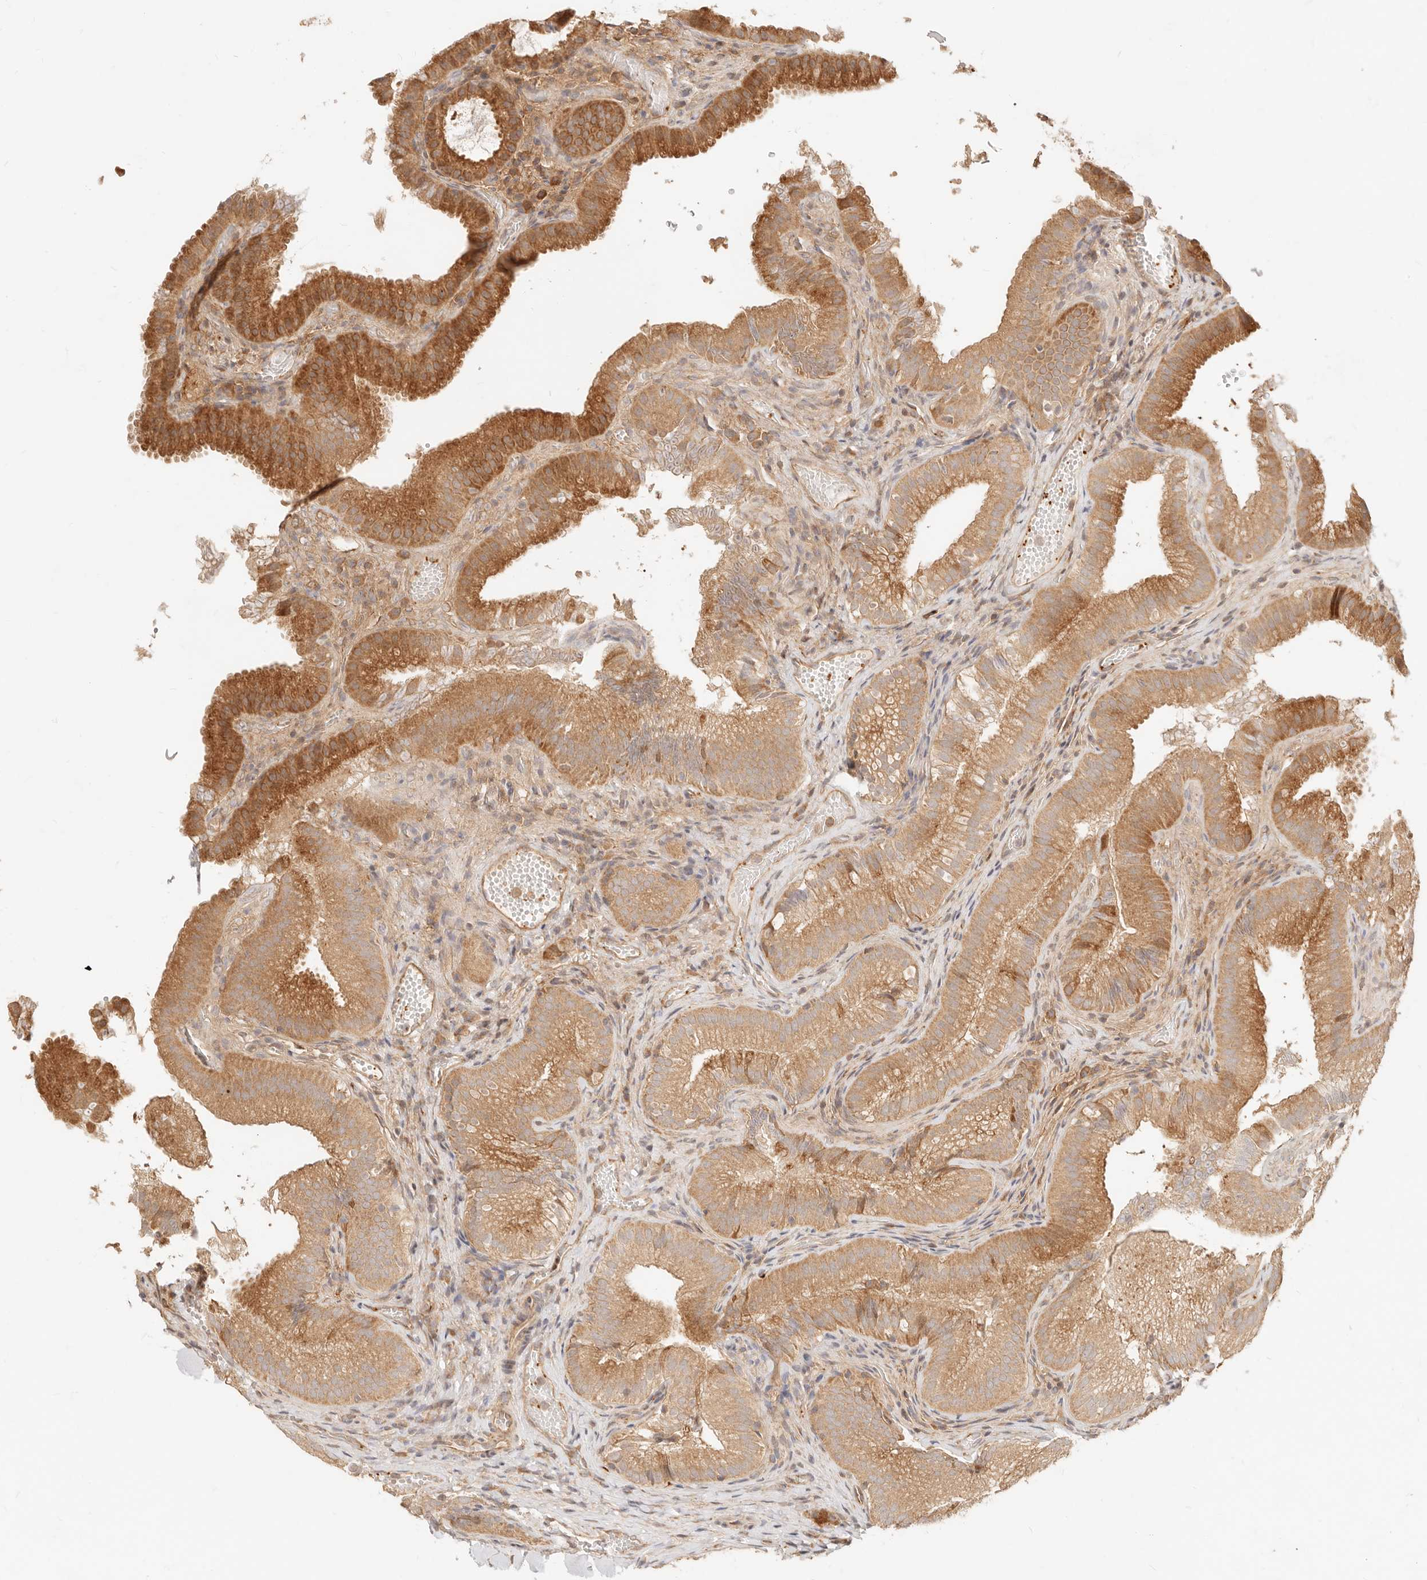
{"staining": {"intensity": "strong", "quantity": ">75%", "location": "cytoplasmic/membranous"}, "tissue": "gallbladder", "cell_type": "Glandular cells", "image_type": "normal", "snomed": [{"axis": "morphology", "description": "Normal tissue, NOS"}, {"axis": "topography", "description": "Gallbladder"}], "caption": "Immunohistochemical staining of unremarkable gallbladder reveals high levels of strong cytoplasmic/membranous staining in approximately >75% of glandular cells.", "gene": "UBXN10", "patient": {"sex": "female", "age": 30}}